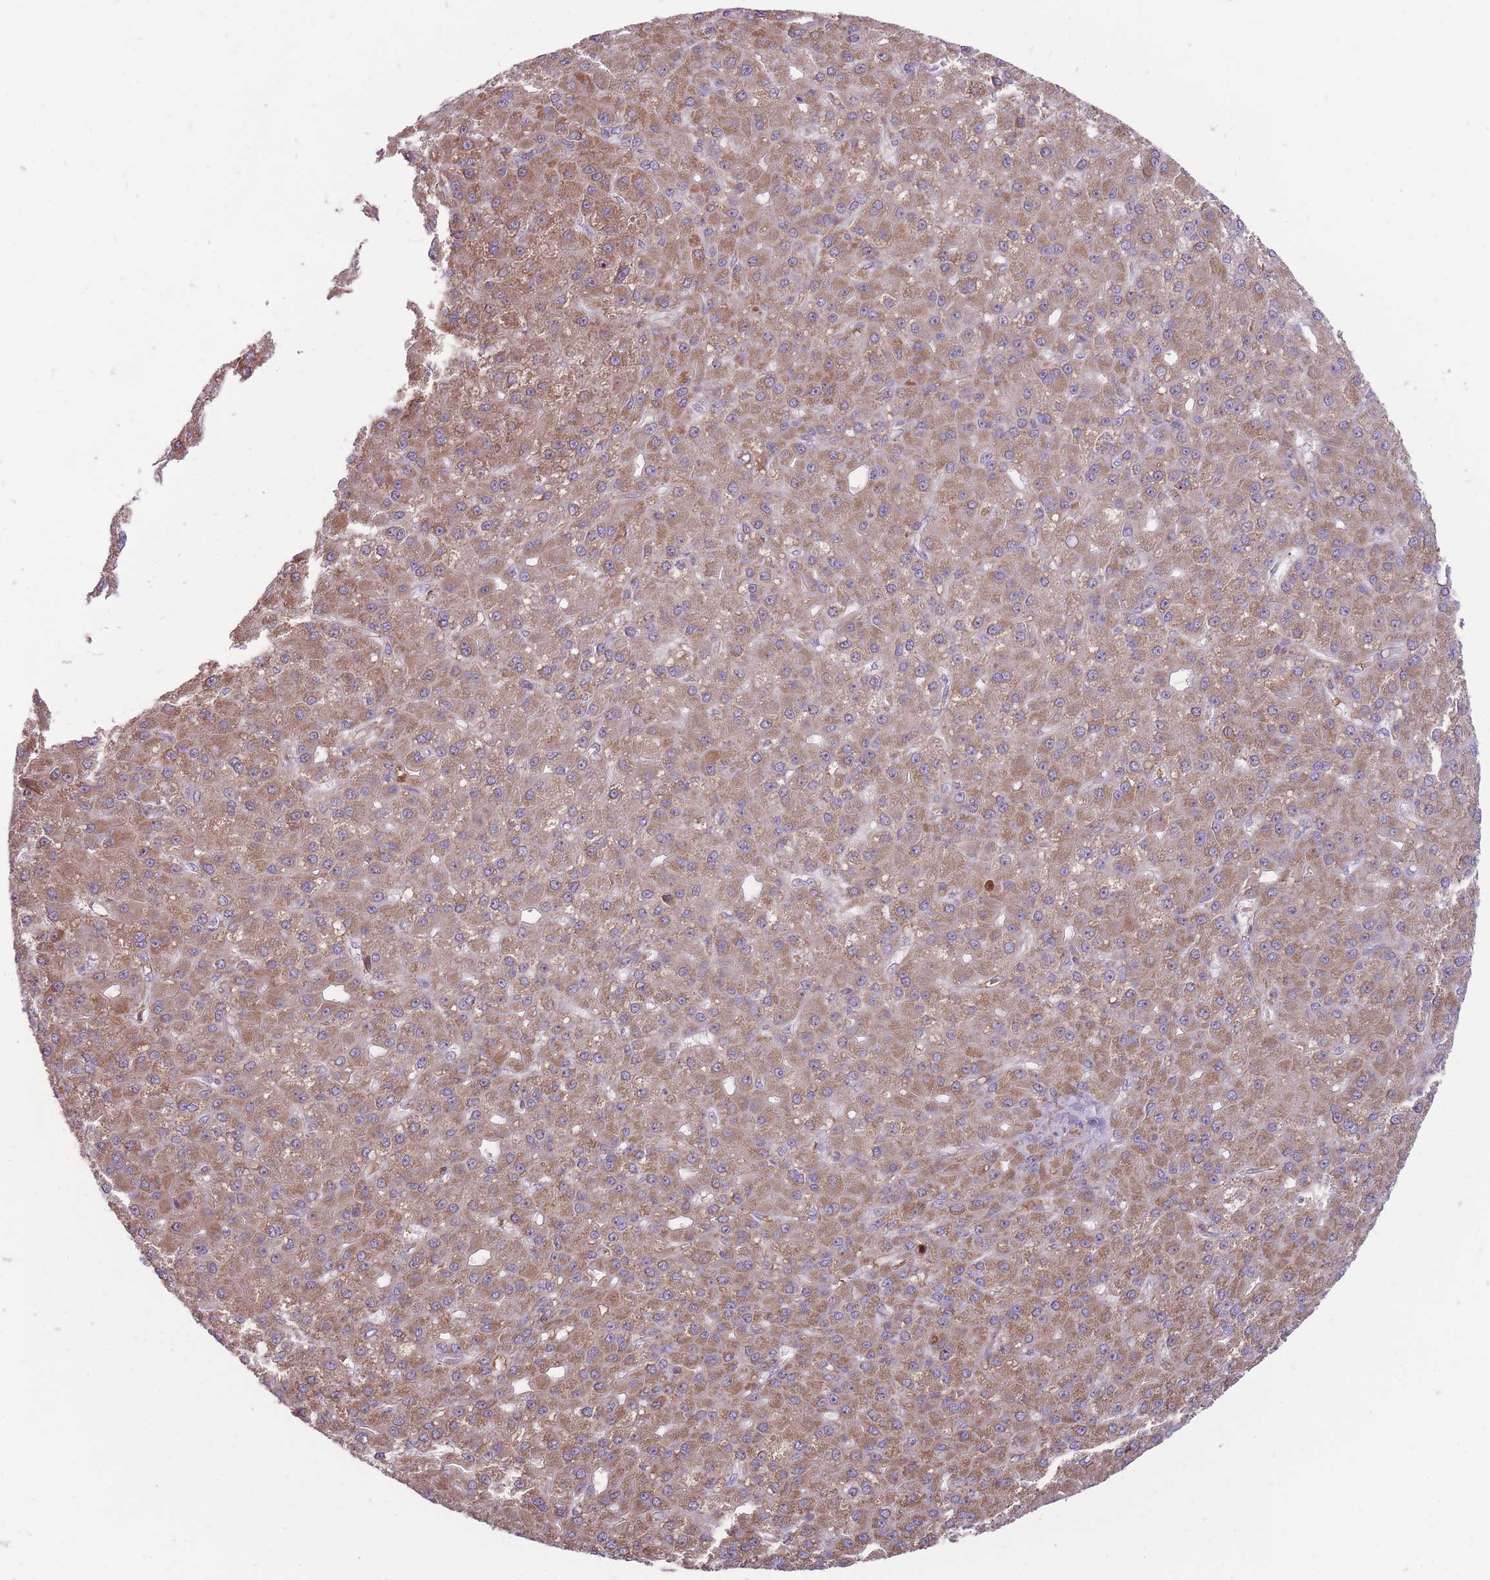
{"staining": {"intensity": "moderate", "quantity": ">75%", "location": "cytoplasmic/membranous"}, "tissue": "liver cancer", "cell_type": "Tumor cells", "image_type": "cancer", "snomed": [{"axis": "morphology", "description": "Carcinoma, Hepatocellular, NOS"}, {"axis": "topography", "description": "Liver"}], "caption": "IHC histopathology image of human hepatocellular carcinoma (liver) stained for a protein (brown), which reveals medium levels of moderate cytoplasmic/membranous positivity in about >75% of tumor cells.", "gene": "ANKRD10", "patient": {"sex": "male", "age": 67}}